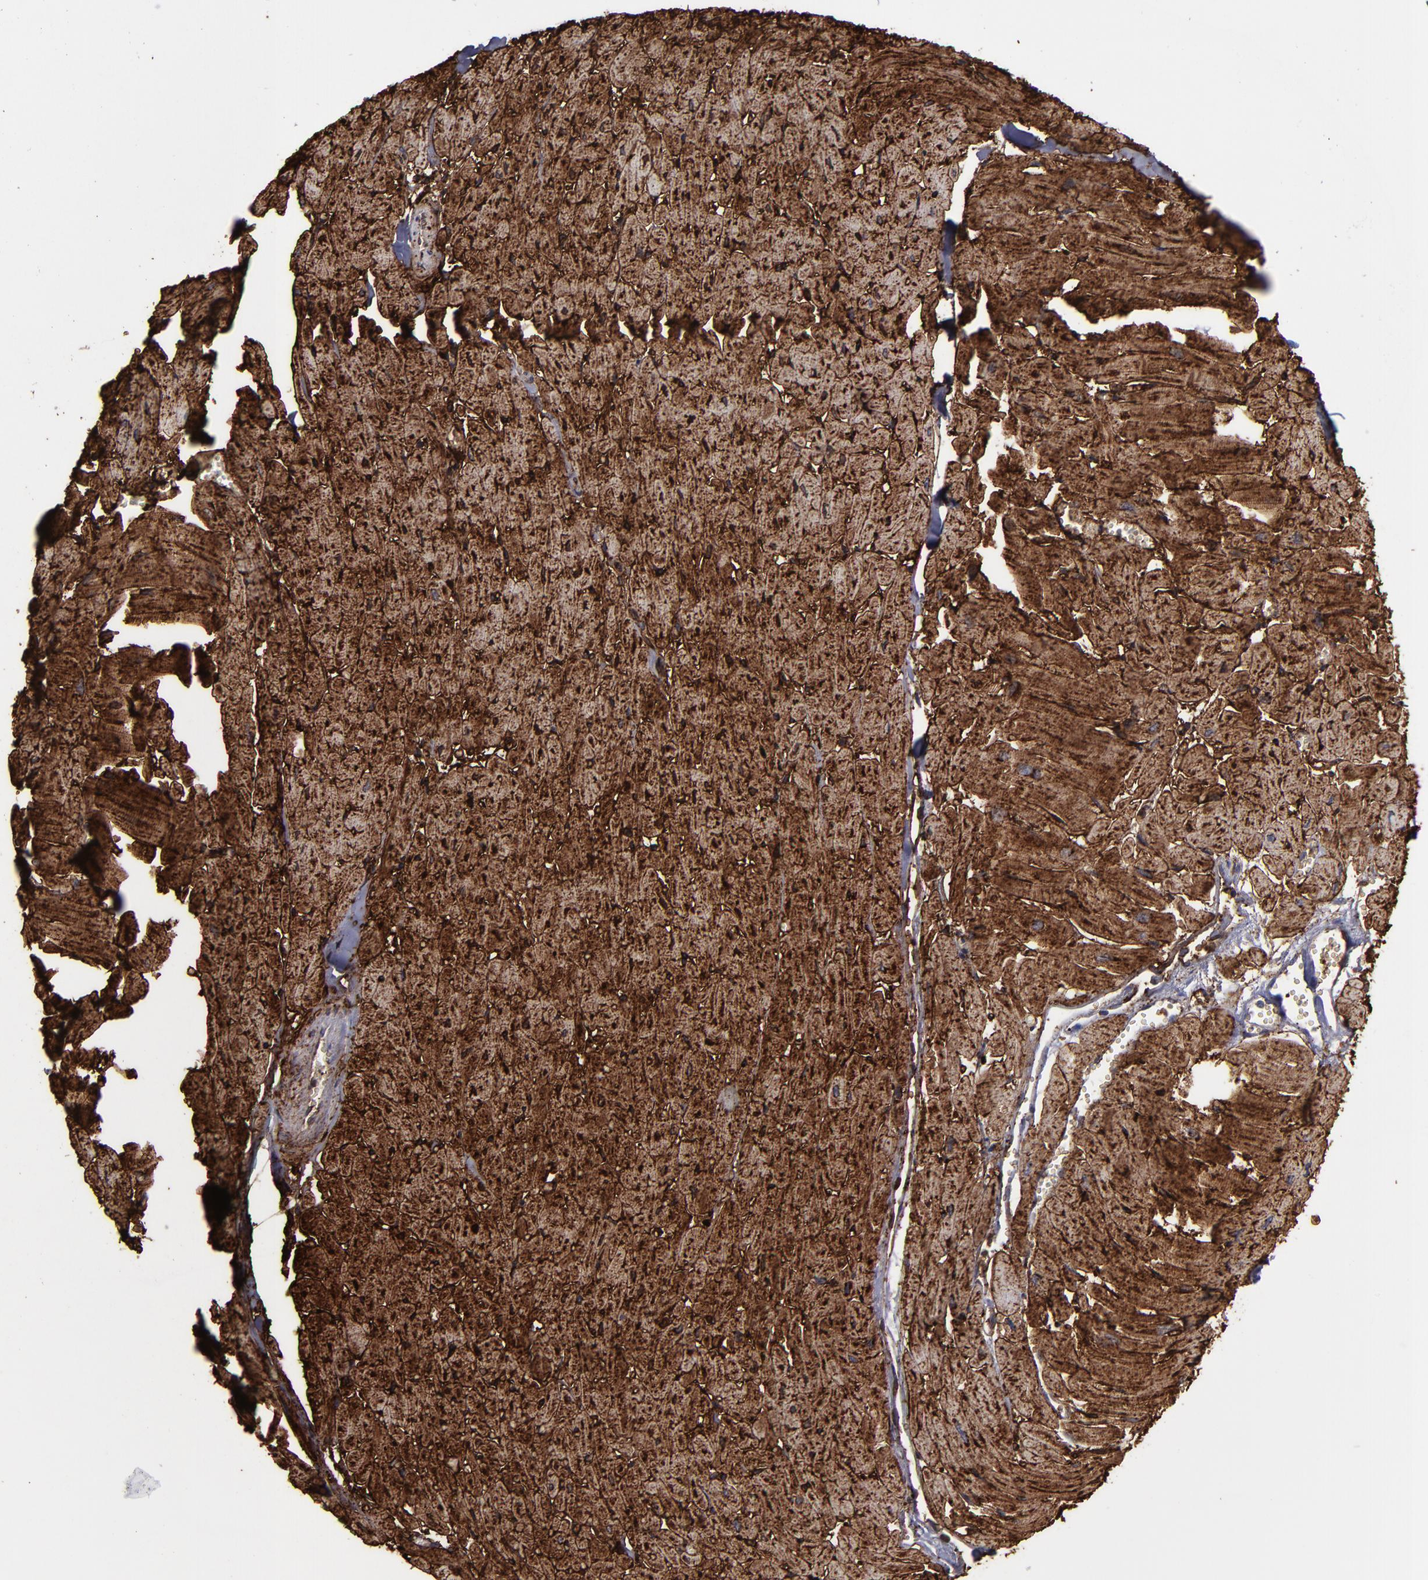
{"staining": {"intensity": "strong", "quantity": ">75%", "location": "cytoplasmic/membranous"}, "tissue": "heart muscle", "cell_type": "Cardiomyocytes", "image_type": "normal", "snomed": [{"axis": "morphology", "description": "Normal tissue, NOS"}, {"axis": "topography", "description": "Heart"}], "caption": "IHC image of unremarkable human heart muscle stained for a protein (brown), which exhibits high levels of strong cytoplasmic/membranous staining in about >75% of cardiomyocytes.", "gene": "CD36", "patient": {"sex": "female", "age": 19}}